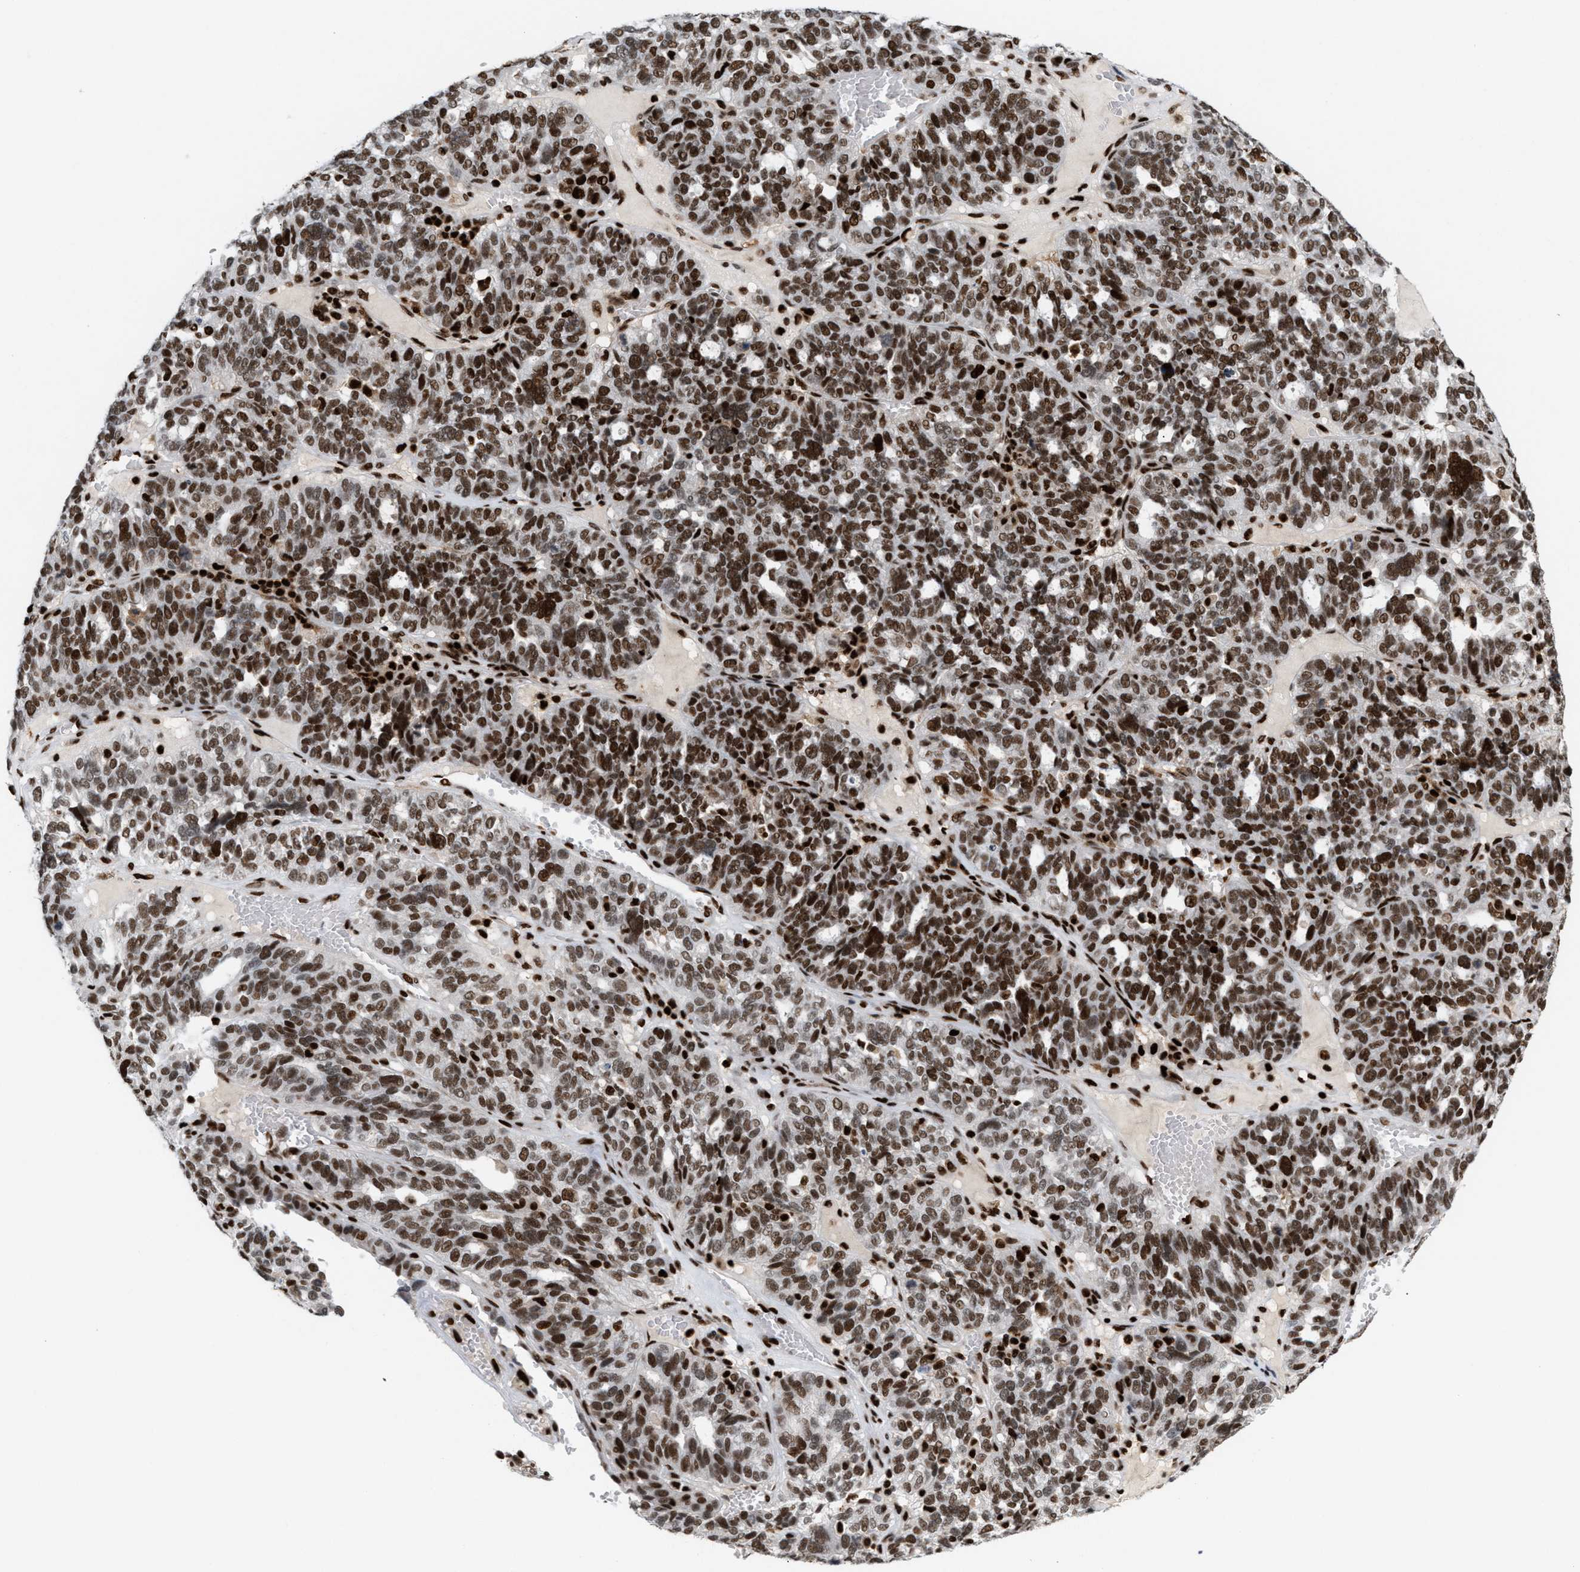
{"staining": {"intensity": "strong", "quantity": ">75%", "location": "nuclear"}, "tissue": "ovarian cancer", "cell_type": "Tumor cells", "image_type": "cancer", "snomed": [{"axis": "morphology", "description": "Cystadenocarcinoma, serous, NOS"}, {"axis": "topography", "description": "Ovary"}], "caption": "Serous cystadenocarcinoma (ovarian) stained for a protein reveals strong nuclear positivity in tumor cells.", "gene": "RNASEK-C17orf49", "patient": {"sex": "female", "age": 59}}